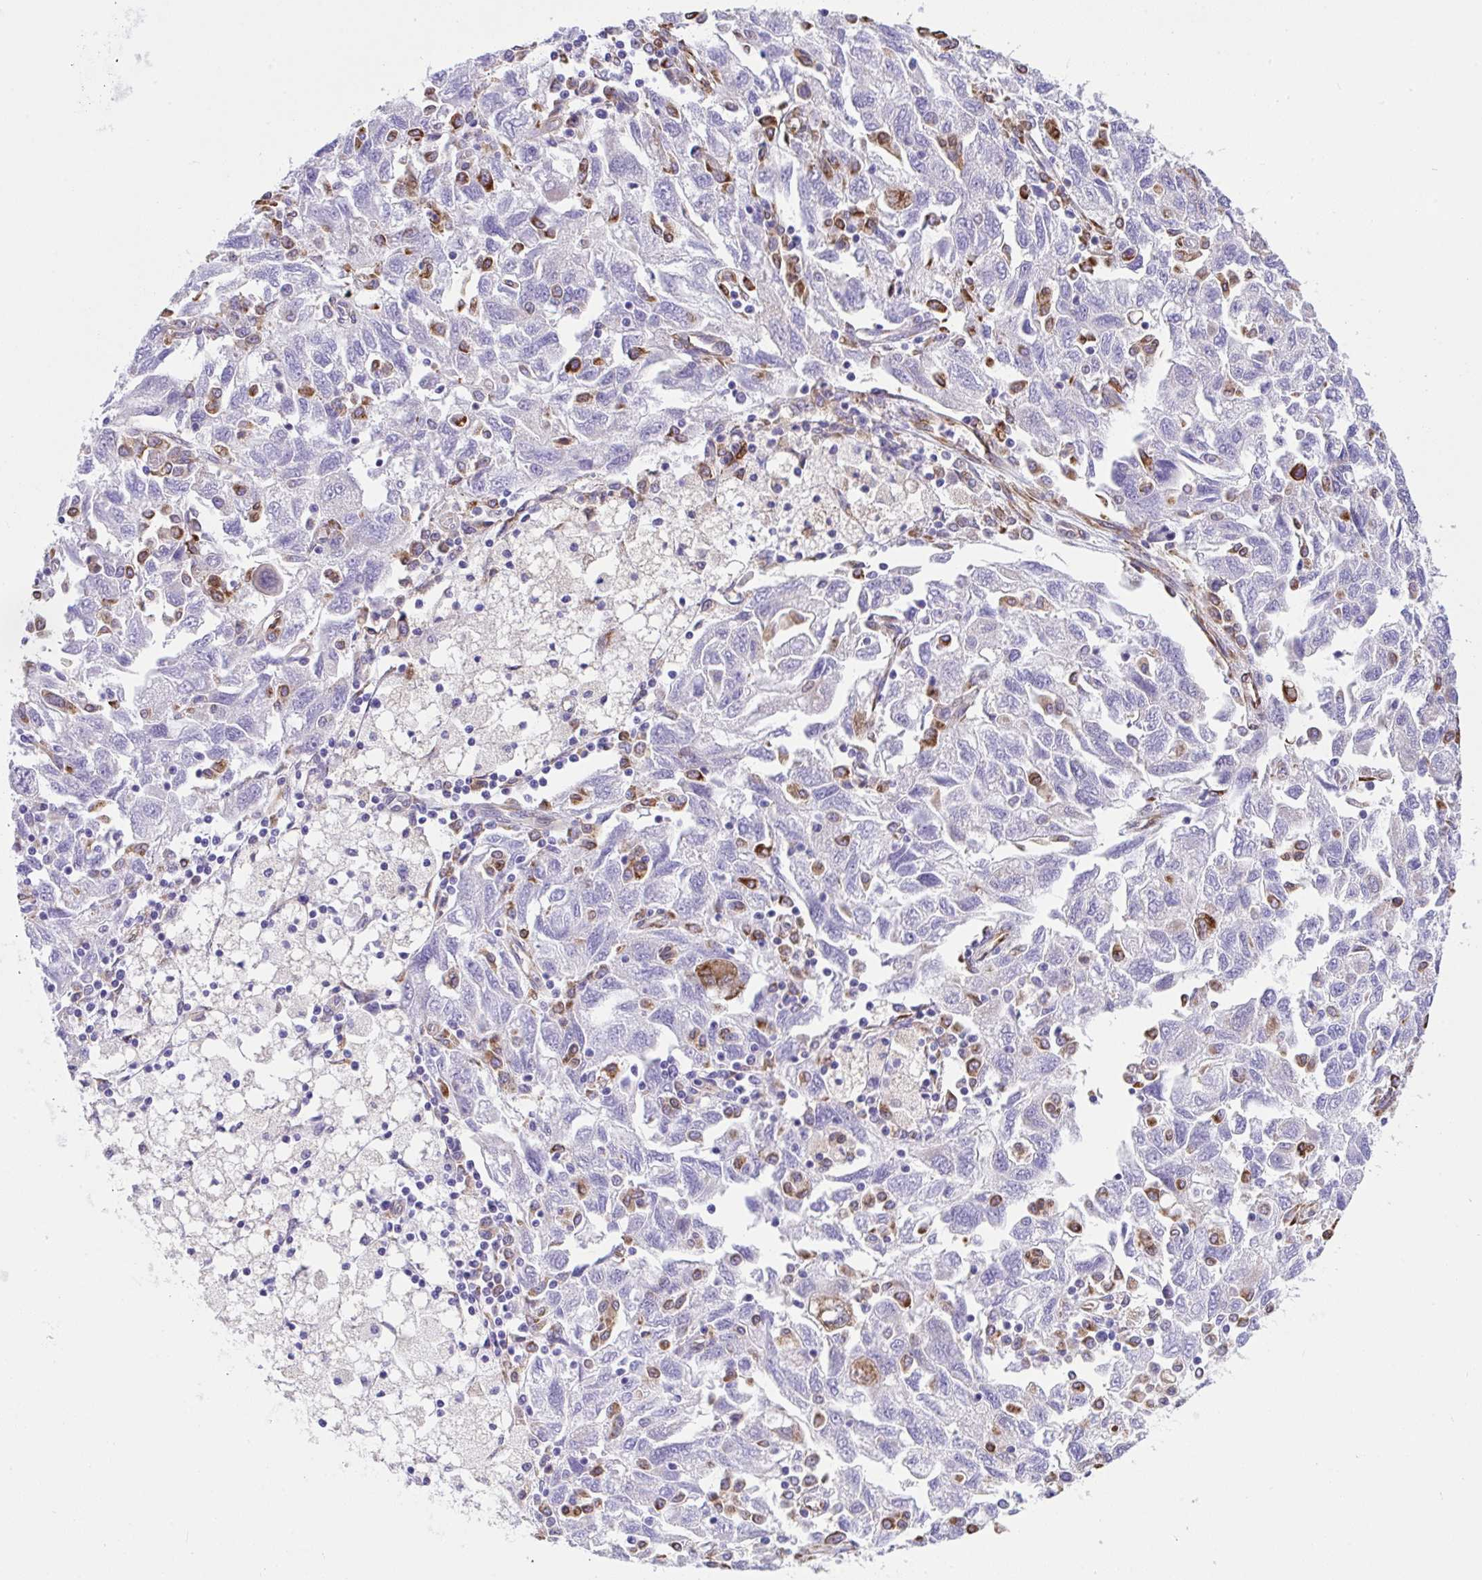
{"staining": {"intensity": "moderate", "quantity": "<25%", "location": "cytoplasmic/membranous"}, "tissue": "ovarian cancer", "cell_type": "Tumor cells", "image_type": "cancer", "snomed": [{"axis": "morphology", "description": "Carcinoma, NOS"}, {"axis": "morphology", "description": "Cystadenocarcinoma, serous, NOS"}, {"axis": "topography", "description": "Ovary"}], "caption": "Approximately <25% of tumor cells in human ovarian cancer exhibit moderate cytoplasmic/membranous protein positivity as visualized by brown immunohistochemical staining.", "gene": "ASPH", "patient": {"sex": "female", "age": 69}}